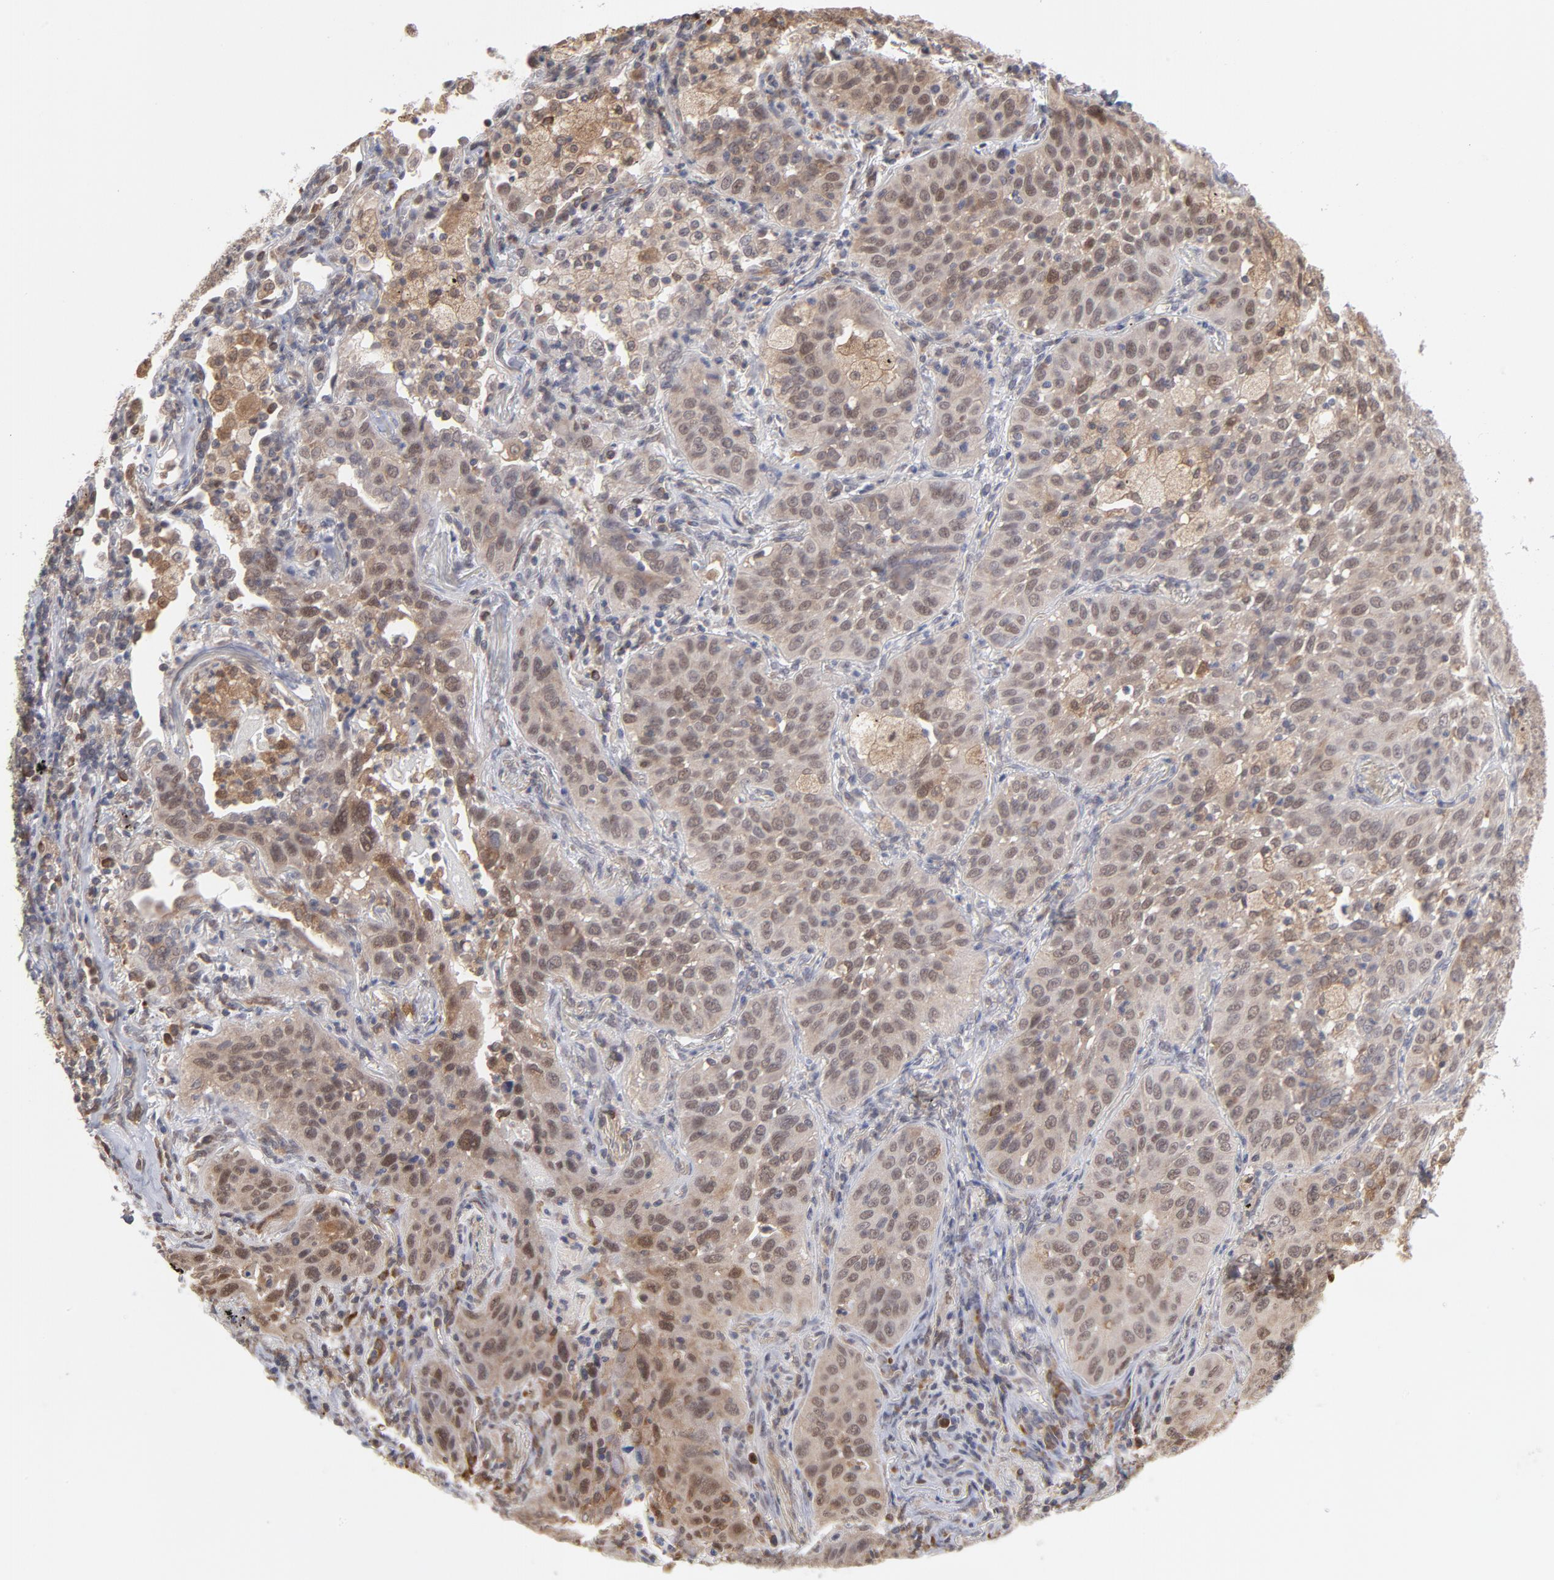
{"staining": {"intensity": "weak", "quantity": "25%-75%", "location": "cytoplasmic/membranous,nuclear"}, "tissue": "lung cancer", "cell_type": "Tumor cells", "image_type": "cancer", "snomed": [{"axis": "morphology", "description": "Squamous cell carcinoma, NOS"}, {"axis": "topography", "description": "Lung"}], "caption": "Immunohistochemistry photomicrograph of human lung cancer stained for a protein (brown), which shows low levels of weak cytoplasmic/membranous and nuclear staining in approximately 25%-75% of tumor cells.", "gene": "OAS1", "patient": {"sex": "female", "age": 67}}